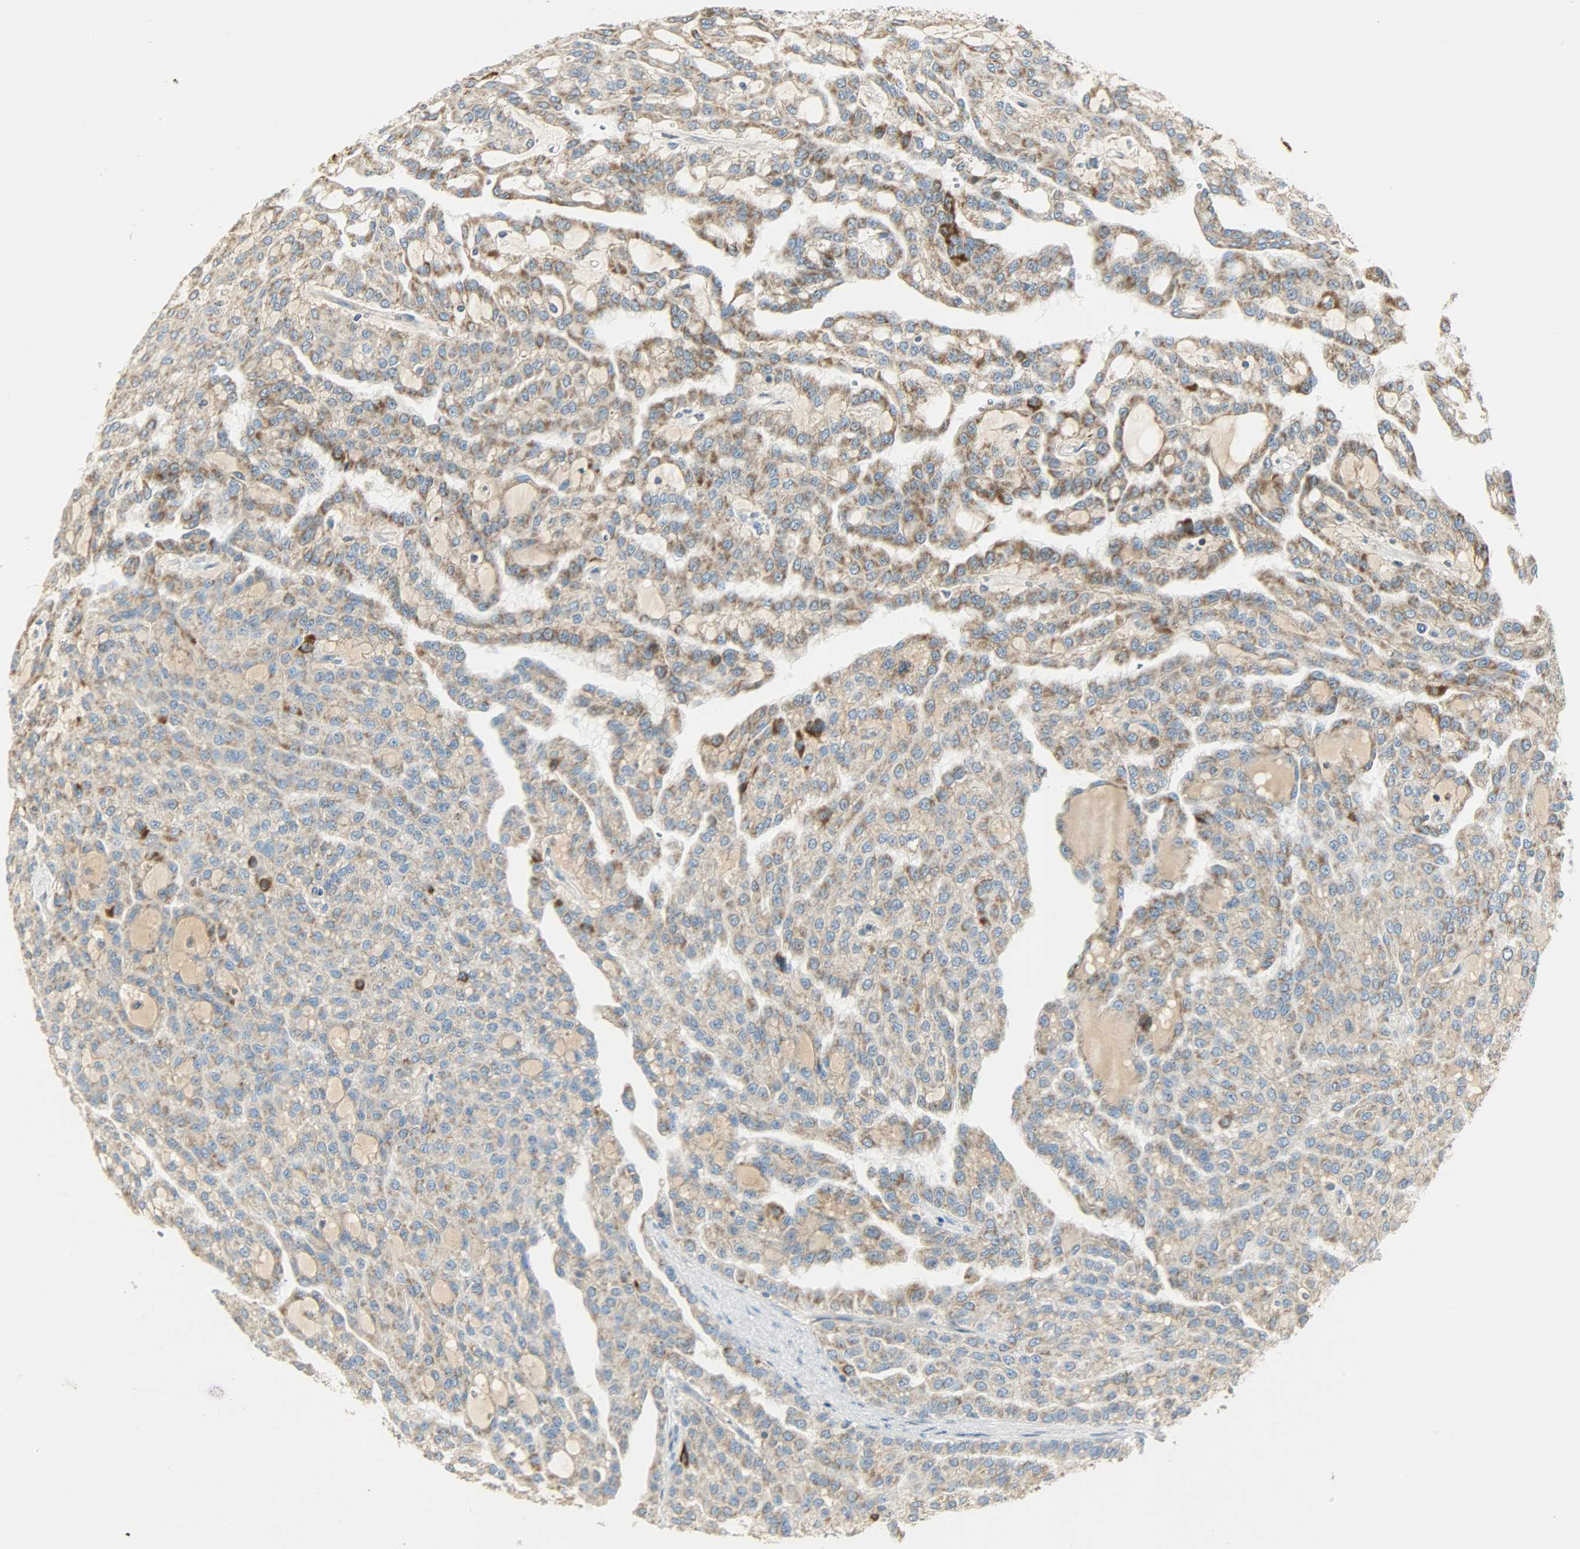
{"staining": {"intensity": "moderate", "quantity": ">75%", "location": "cytoplasmic/membranous"}, "tissue": "renal cancer", "cell_type": "Tumor cells", "image_type": "cancer", "snomed": [{"axis": "morphology", "description": "Adenocarcinoma, NOS"}, {"axis": "topography", "description": "Kidney"}], "caption": "Immunohistochemistry (IHC) (DAB) staining of human adenocarcinoma (renal) reveals moderate cytoplasmic/membranous protein expression in about >75% of tumor cells.", "gene": "NNT", "patient": {"sex": "male", "age": 63}}